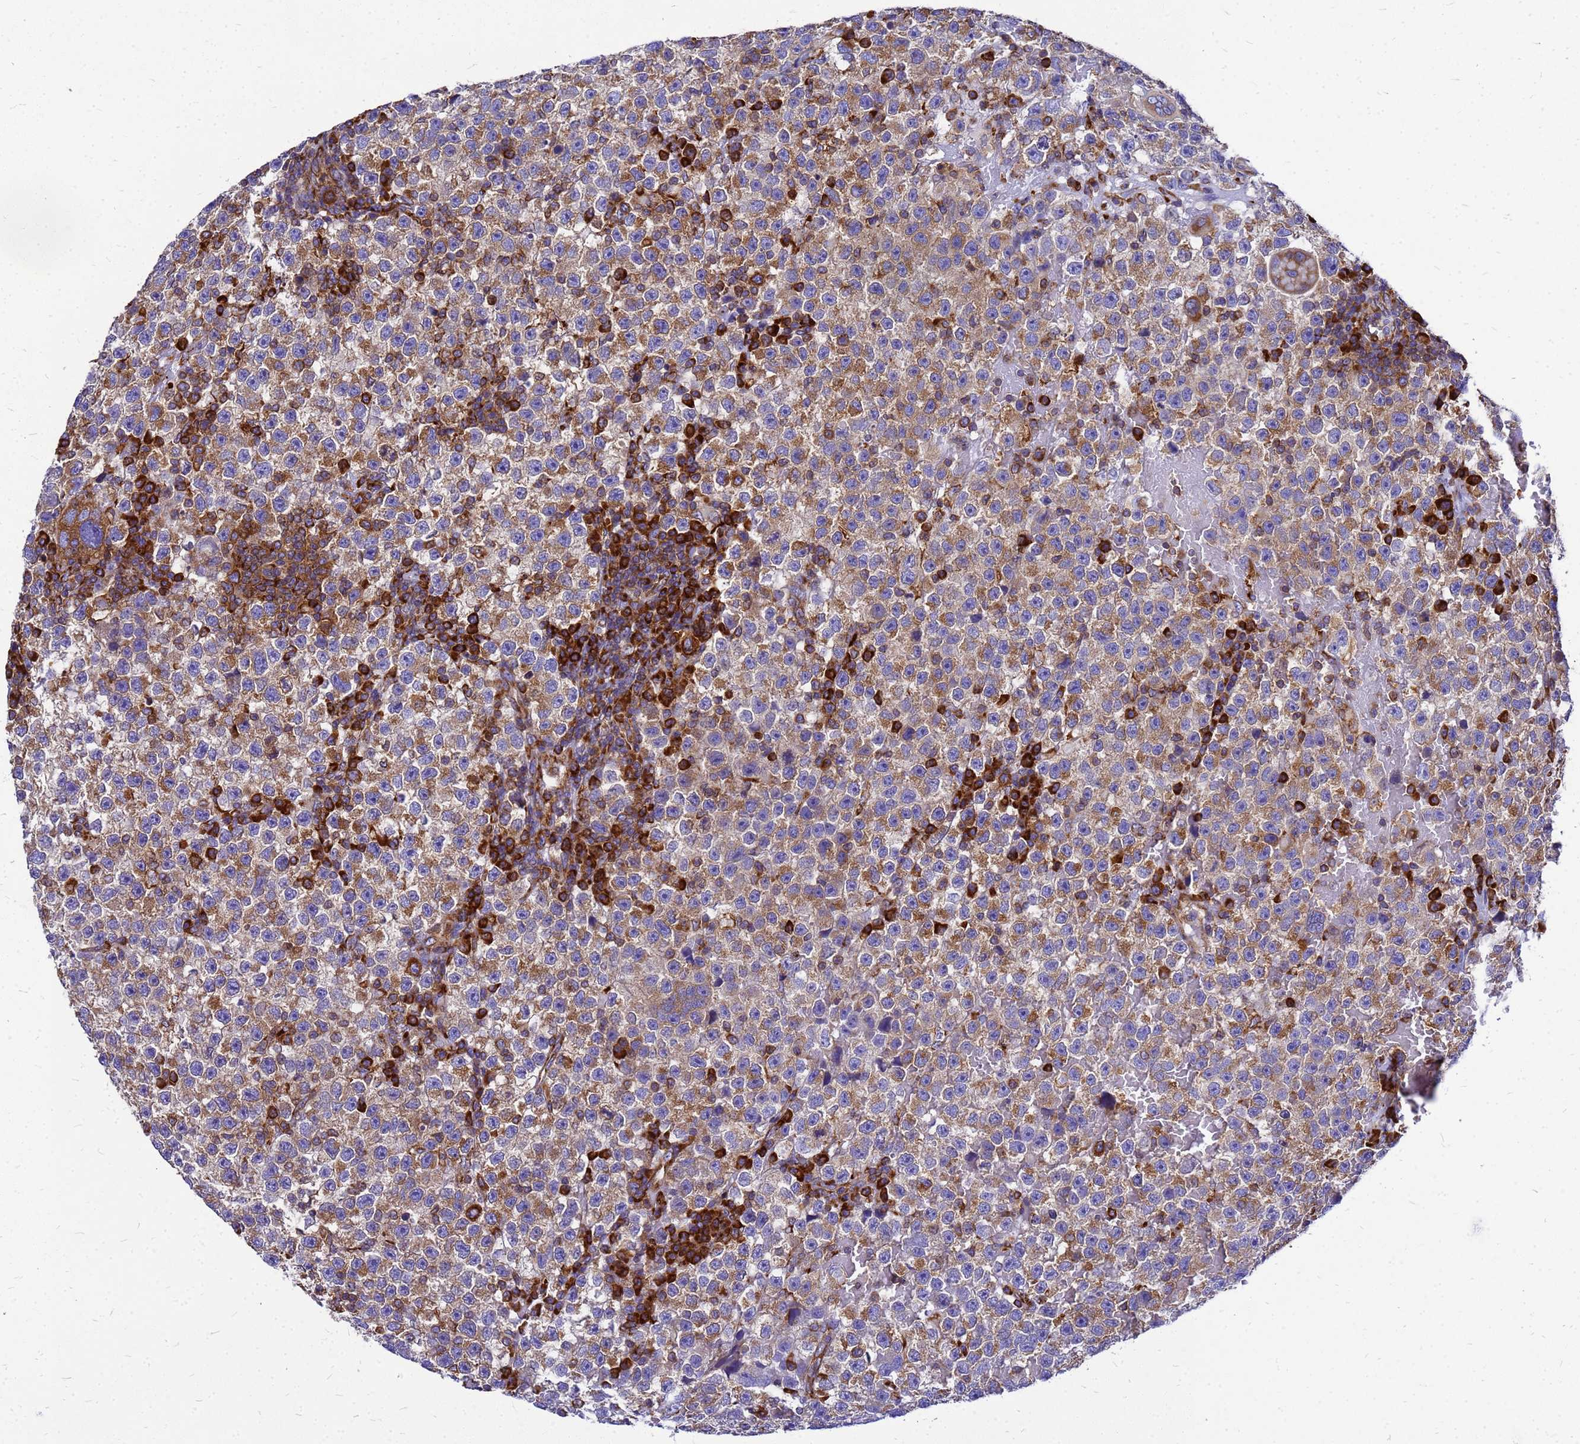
{"staining": {"intensity": "moderate", "quantity": ">75%", "location": "cytoplasmic/membranous"}, "tissue": "testis cancer", "cell_type": "Tumor cells", "image_type": "cancer", "snomed": [{"axis": "morphology", "description": "Seminoma, NOS"}, {"axis": "topography", "description": "Testis"}], "caption": "Protein staining of testis seminoma tissue exhibits moderate cytoplasmic/membranous expression in approximately >75% of tumor cells. (Stains: DAB in brown, nuclei in blue, Microscopy: brightfield microscopy at high magnification).", "gene": "EEF1D", "patient": {"sex": "male", "age": 22}}